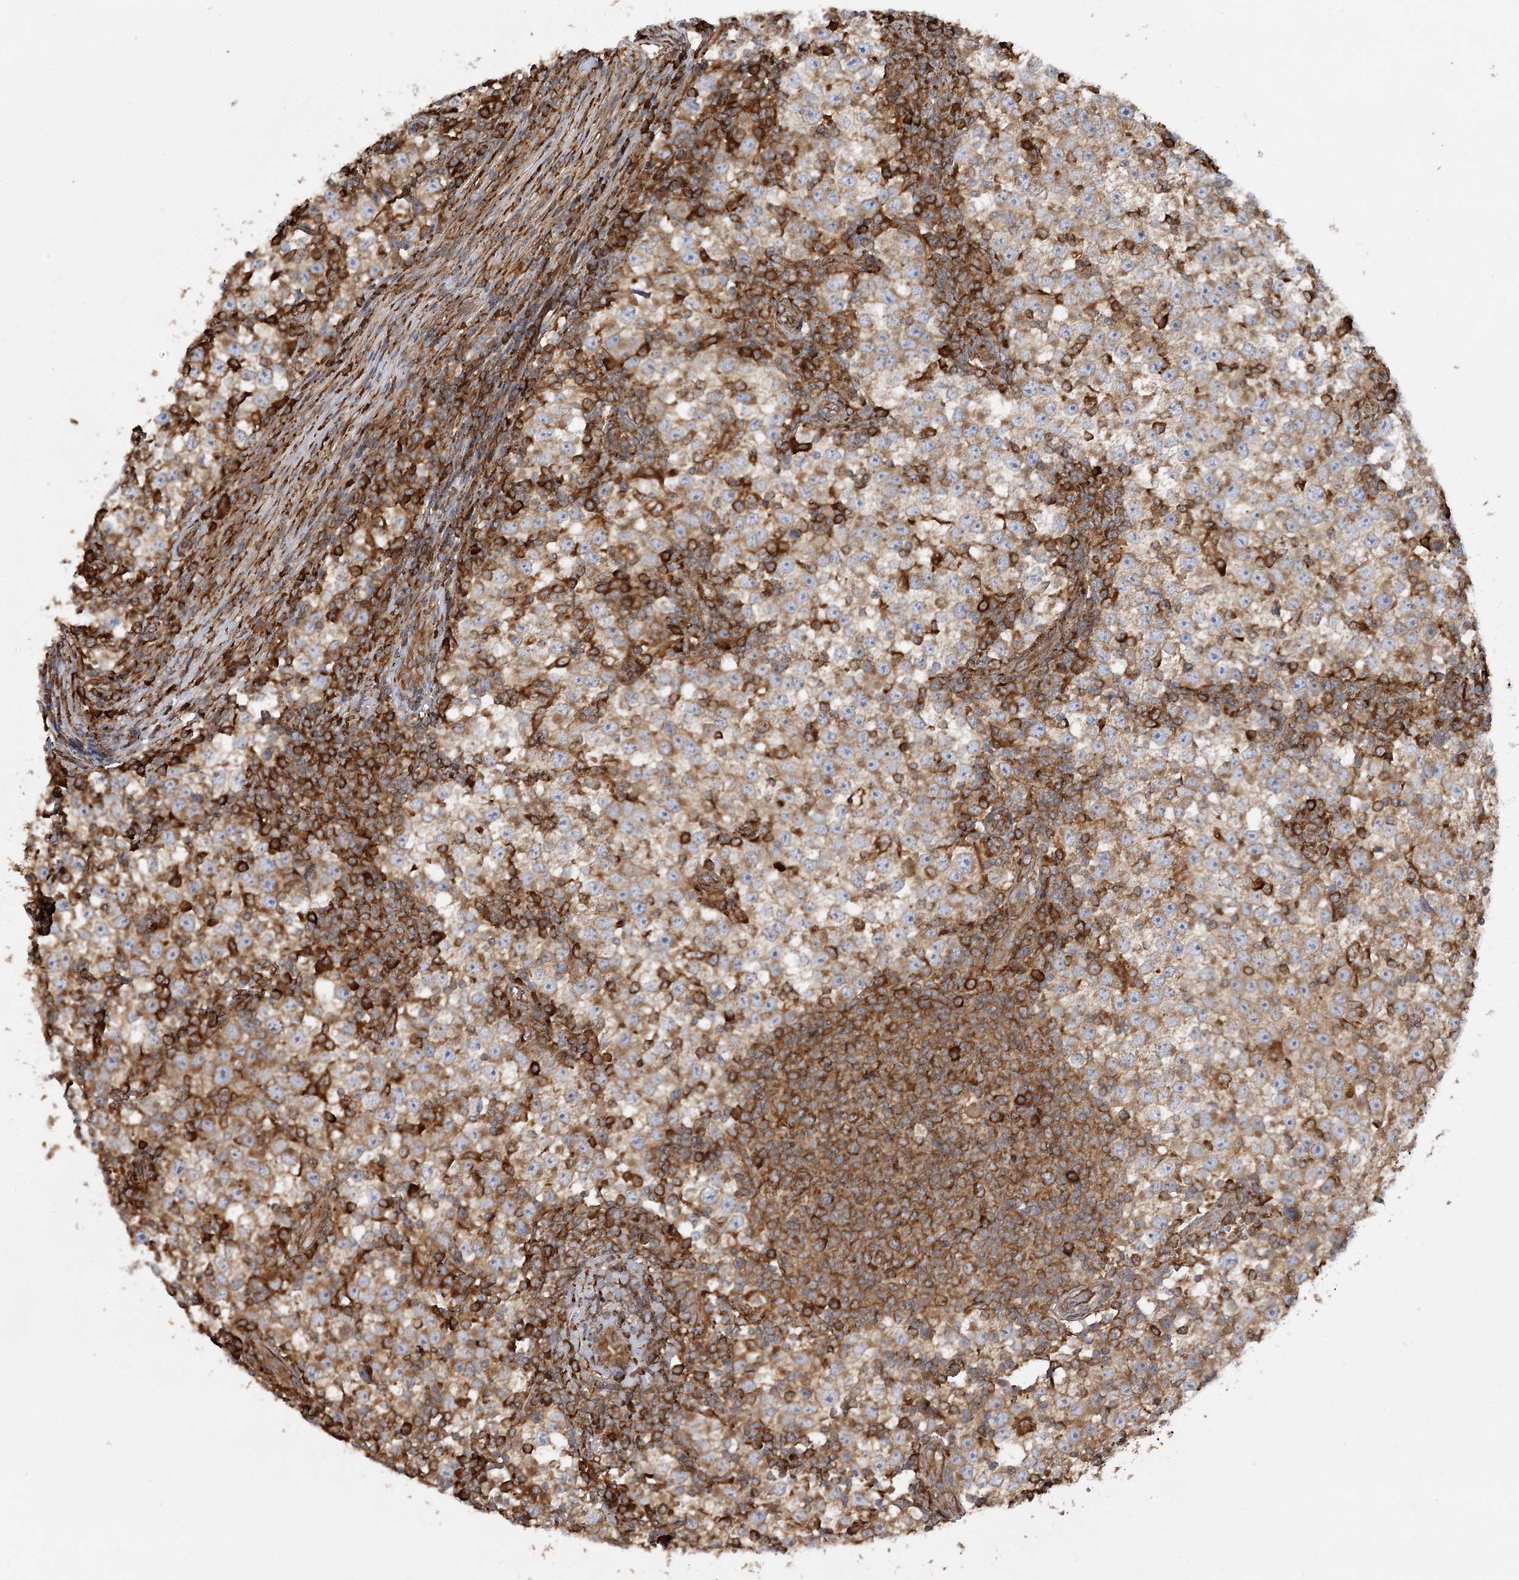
{"staining": {"intensity": "moderate", "quantity": "25%-75%", "location": "cytoplasmic/membranous"}, "tissue": "testis cancer", "cell_type": "Tumor cells", "image_type": "cancer", "snomed": [{"axis": "morphology", "description": "Seminoma, NOS"}, {"axis": "topography", "description": "Testis"}], "caption": "This is a micrograph of IHC staining of testis seminoma, which shows moderate positivity in the cytoplasmic/membranous of tumor cells.", "gene": "ACAP2", "patient": {"sex": "male", "age": 65}}